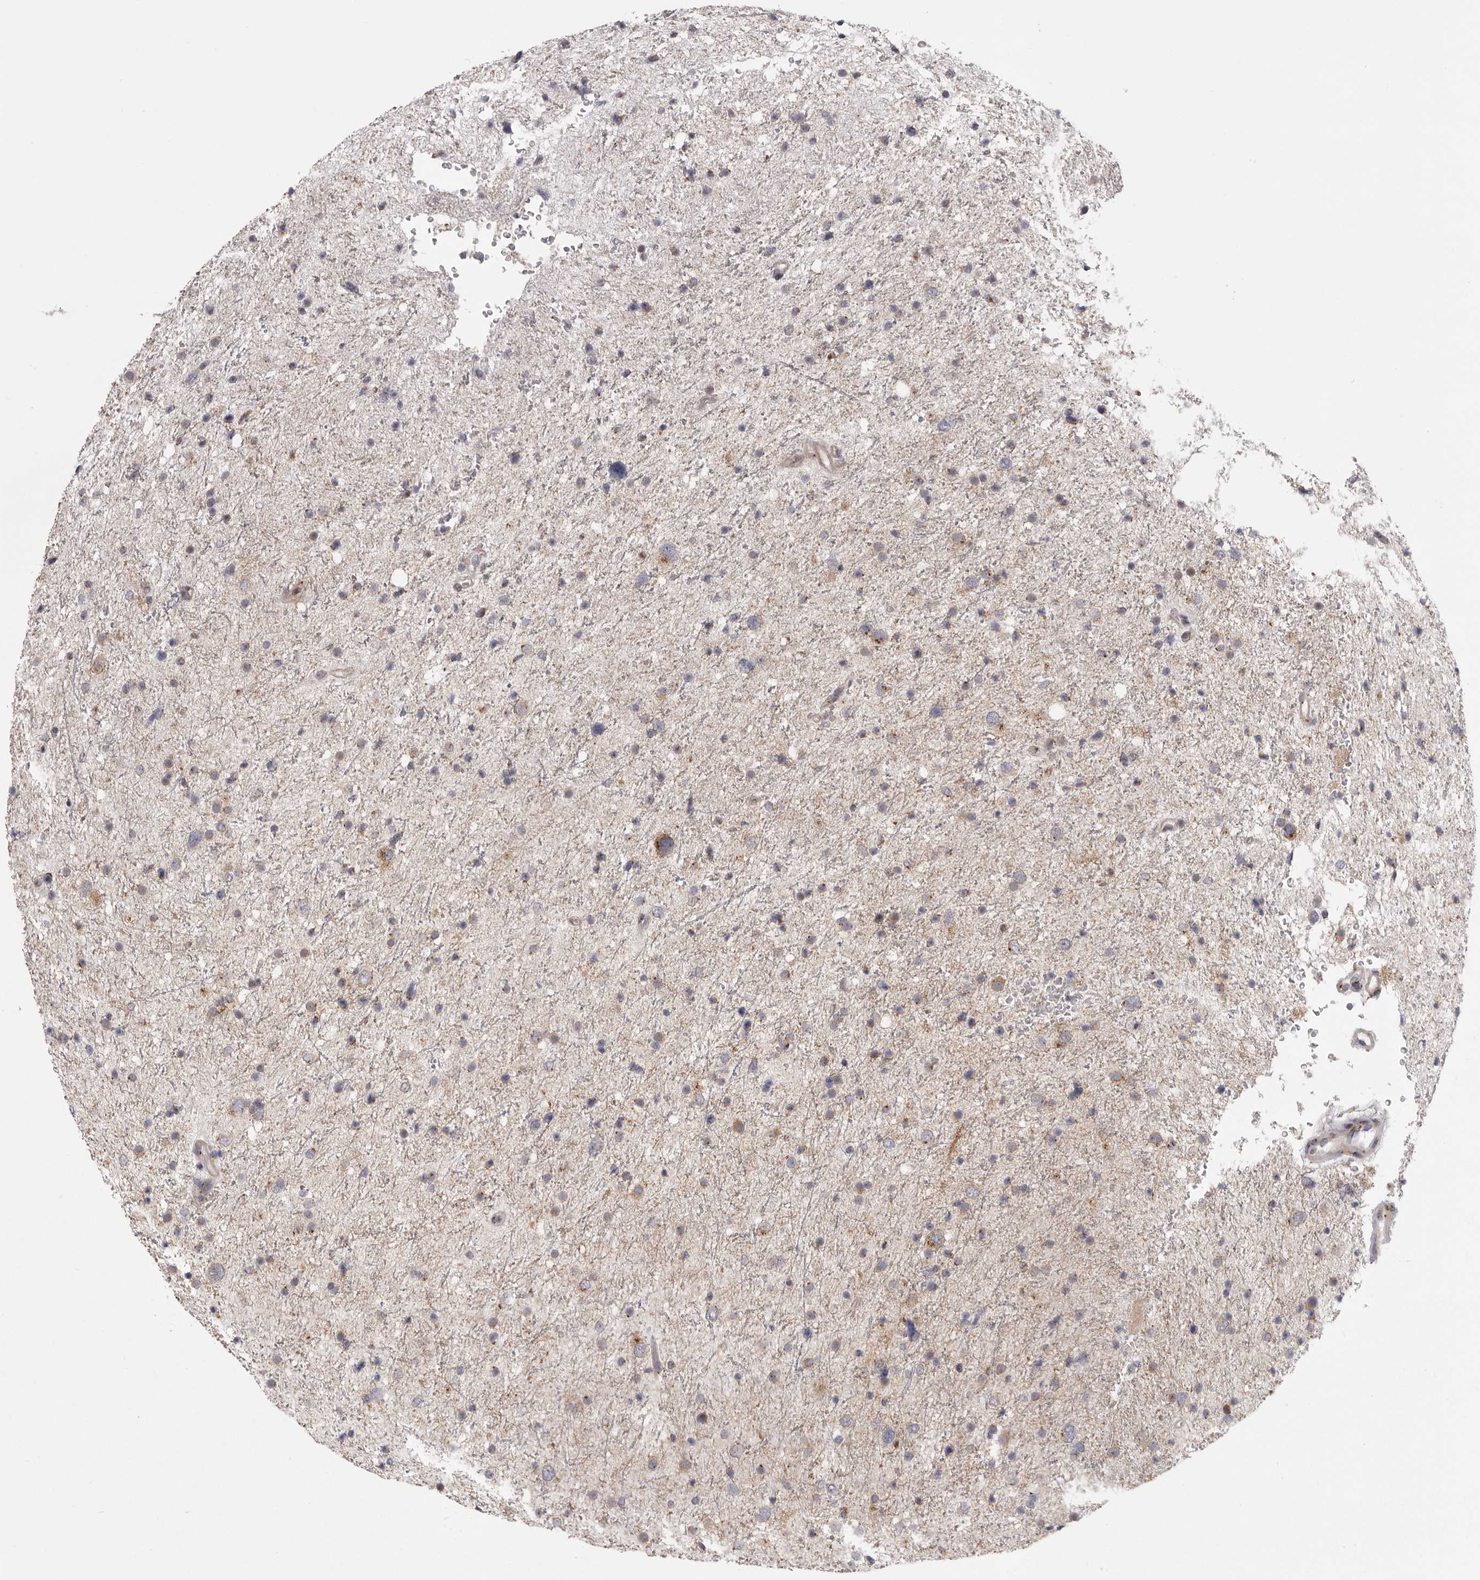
{"staining": {"intensity": "weak", "quantity": "25%-75%", "location": "cytoplasmic/membranous"}, "tissue": "glioma", "cell_type": "Tumor cells", "image_type": "cancer", "snomed": [{"axis": "morphology", "description": "Glioma, malignant, Low grade"}, {"axis": "topography", "description": "Brain"}], "caption": "Immunohistochemical staining of human low-grade glioma (malignant) demonstrates low levels of weak cytoplasmic/membranous positivity in approximately 25%-75% of tumor cells.", "gene": "WDR47", "patient": {"sex": "female", "age": 37}}